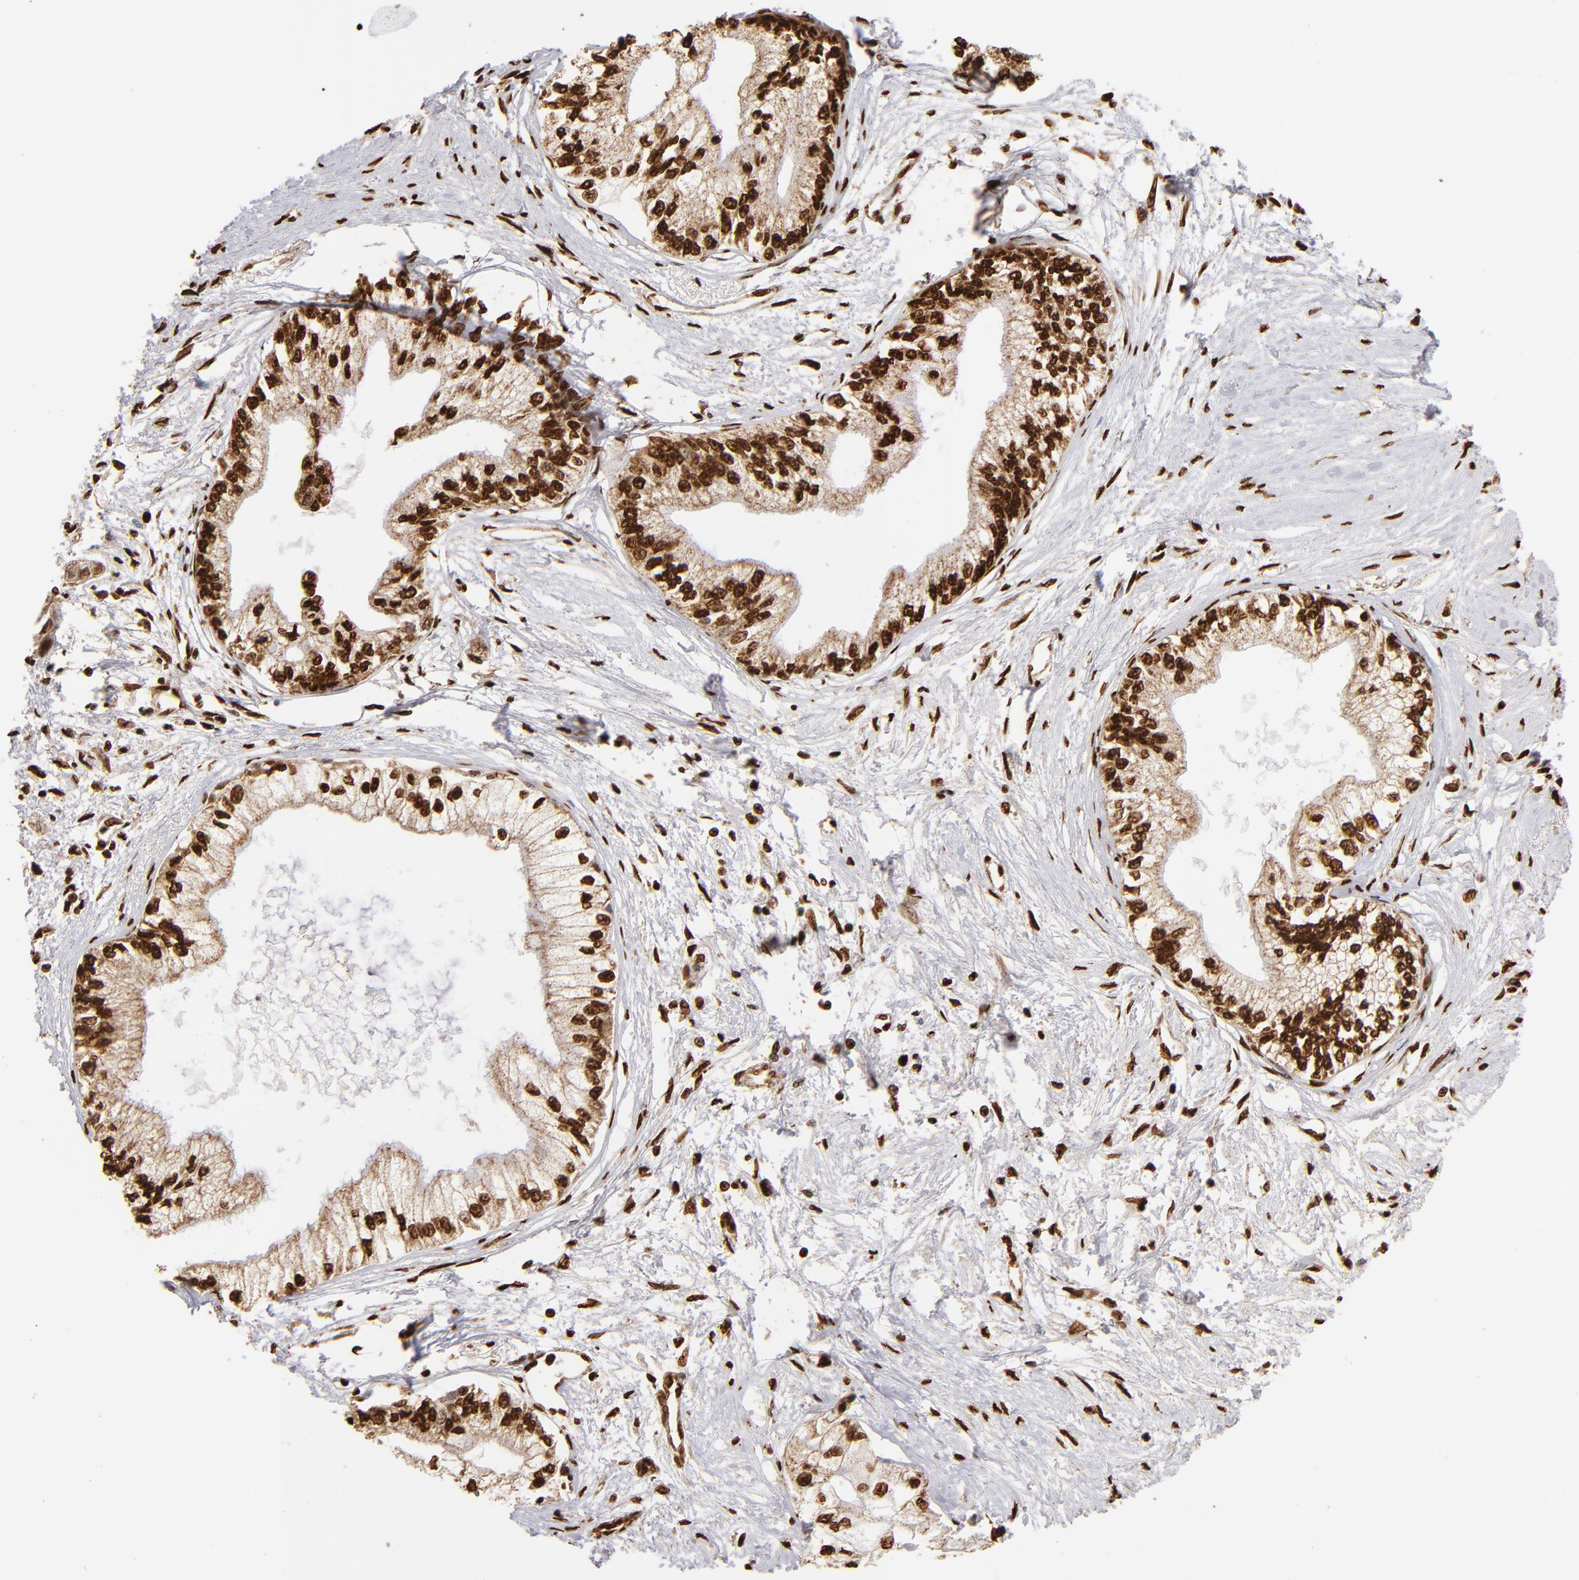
{"staining": {"intensity": "strong", "quantity": ">75%", "location": "nuclear"}, "tissue": "pancreatic cancer", "cell_type": "Tumor cells", "image_type": "cancer", "snomed": [{"axis": "morphology", "description": "Adenocarcinoma, NOS"}, {"axis": "topography", "description": "Pancreas"}], "caption": "Tumor cells reveal high levels of strong nuclear positivity in about >75% of cells in pancreatic cancer (adenocarcinoma). (IHC, brightfield microscopy, high magnification).", "gene": "ILF3", "patient": {"sex": "male", "age": 79}}